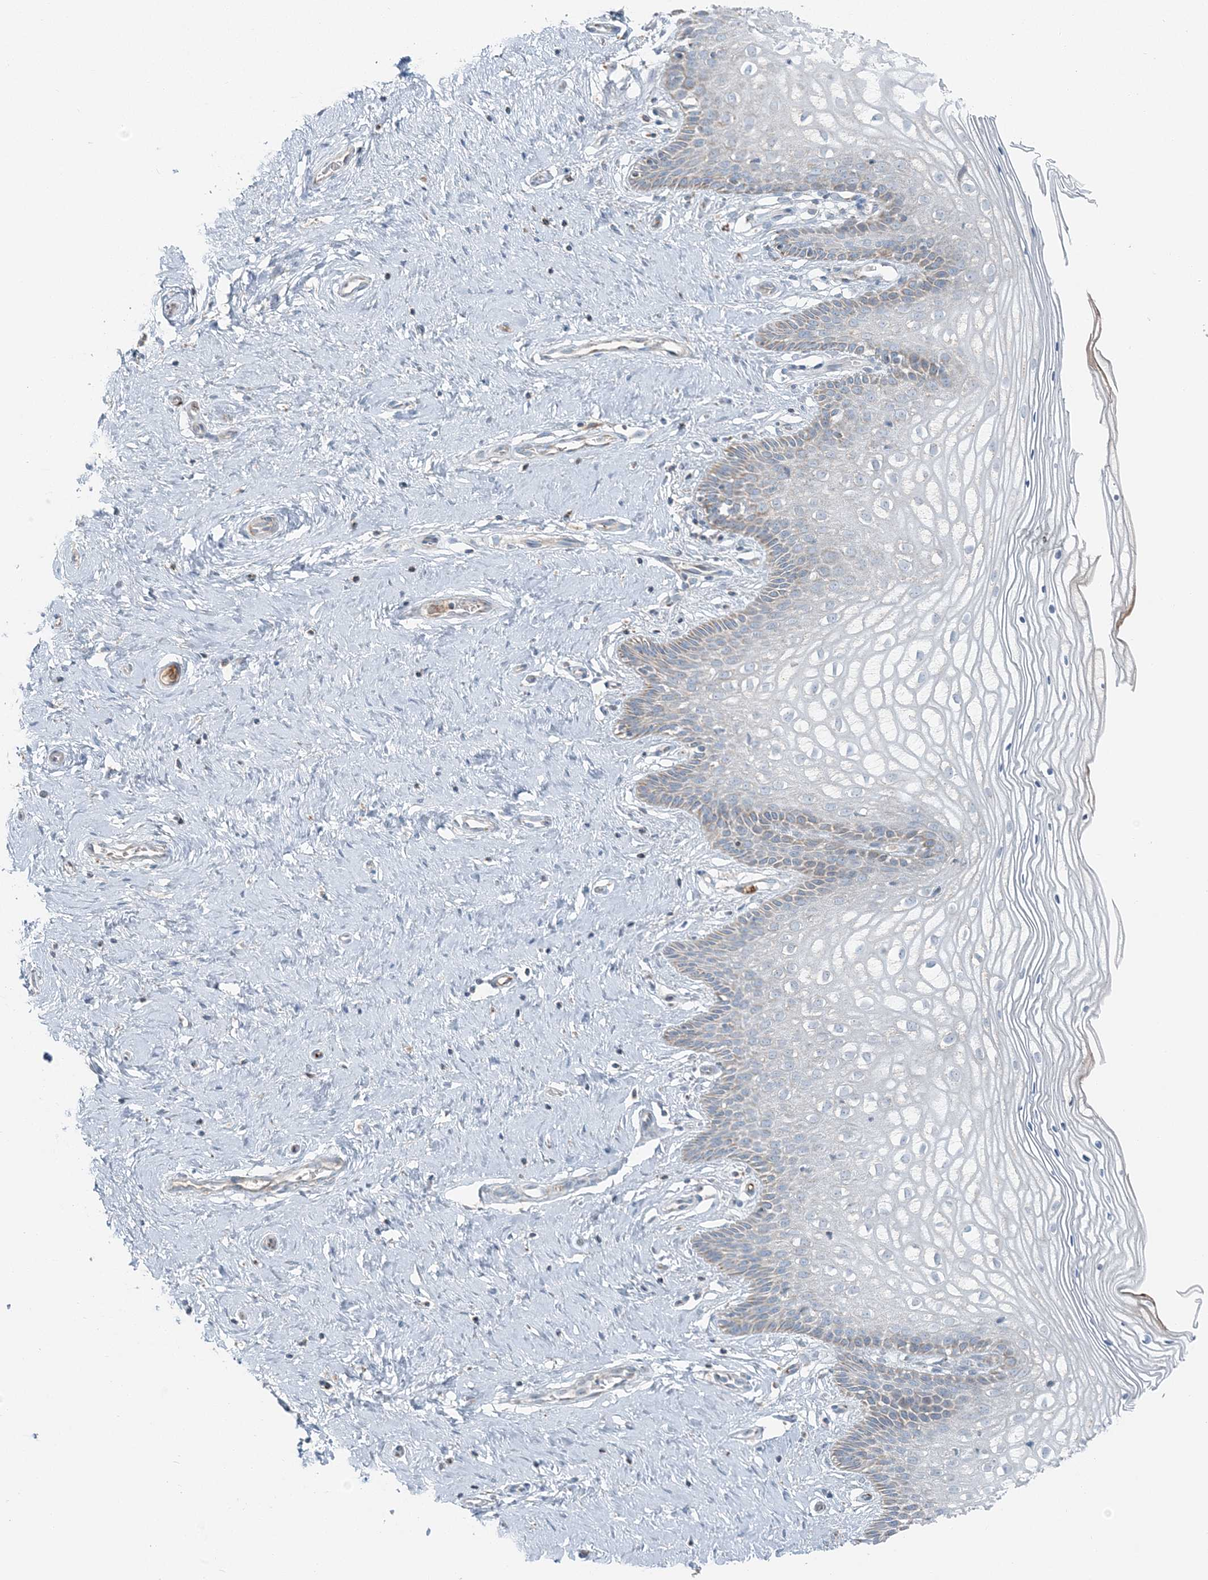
{"staining": {"intensity": "moderate", "quantity": "25%-75%", "location": "cytoplasmic/membranous"}, "tissue": "cervix", "cell_type": "Glandular cells", "image_type": "normal", "snomed": [{"axis": "morphology", "description": "Normal tissue, NOS"}, {"axis": "topography", "description": "Cervix"}], "caption": "Cervix stained with immunohistochemistry exhibits moderate cytoplasmic/membranous positivity in approximately 25%-75% of glandular cells. (Brightfield microscopy of DAB IHC at high magnification).", "gene": "SLC22A16", "patient": {"sex": "female", "age": 33}}